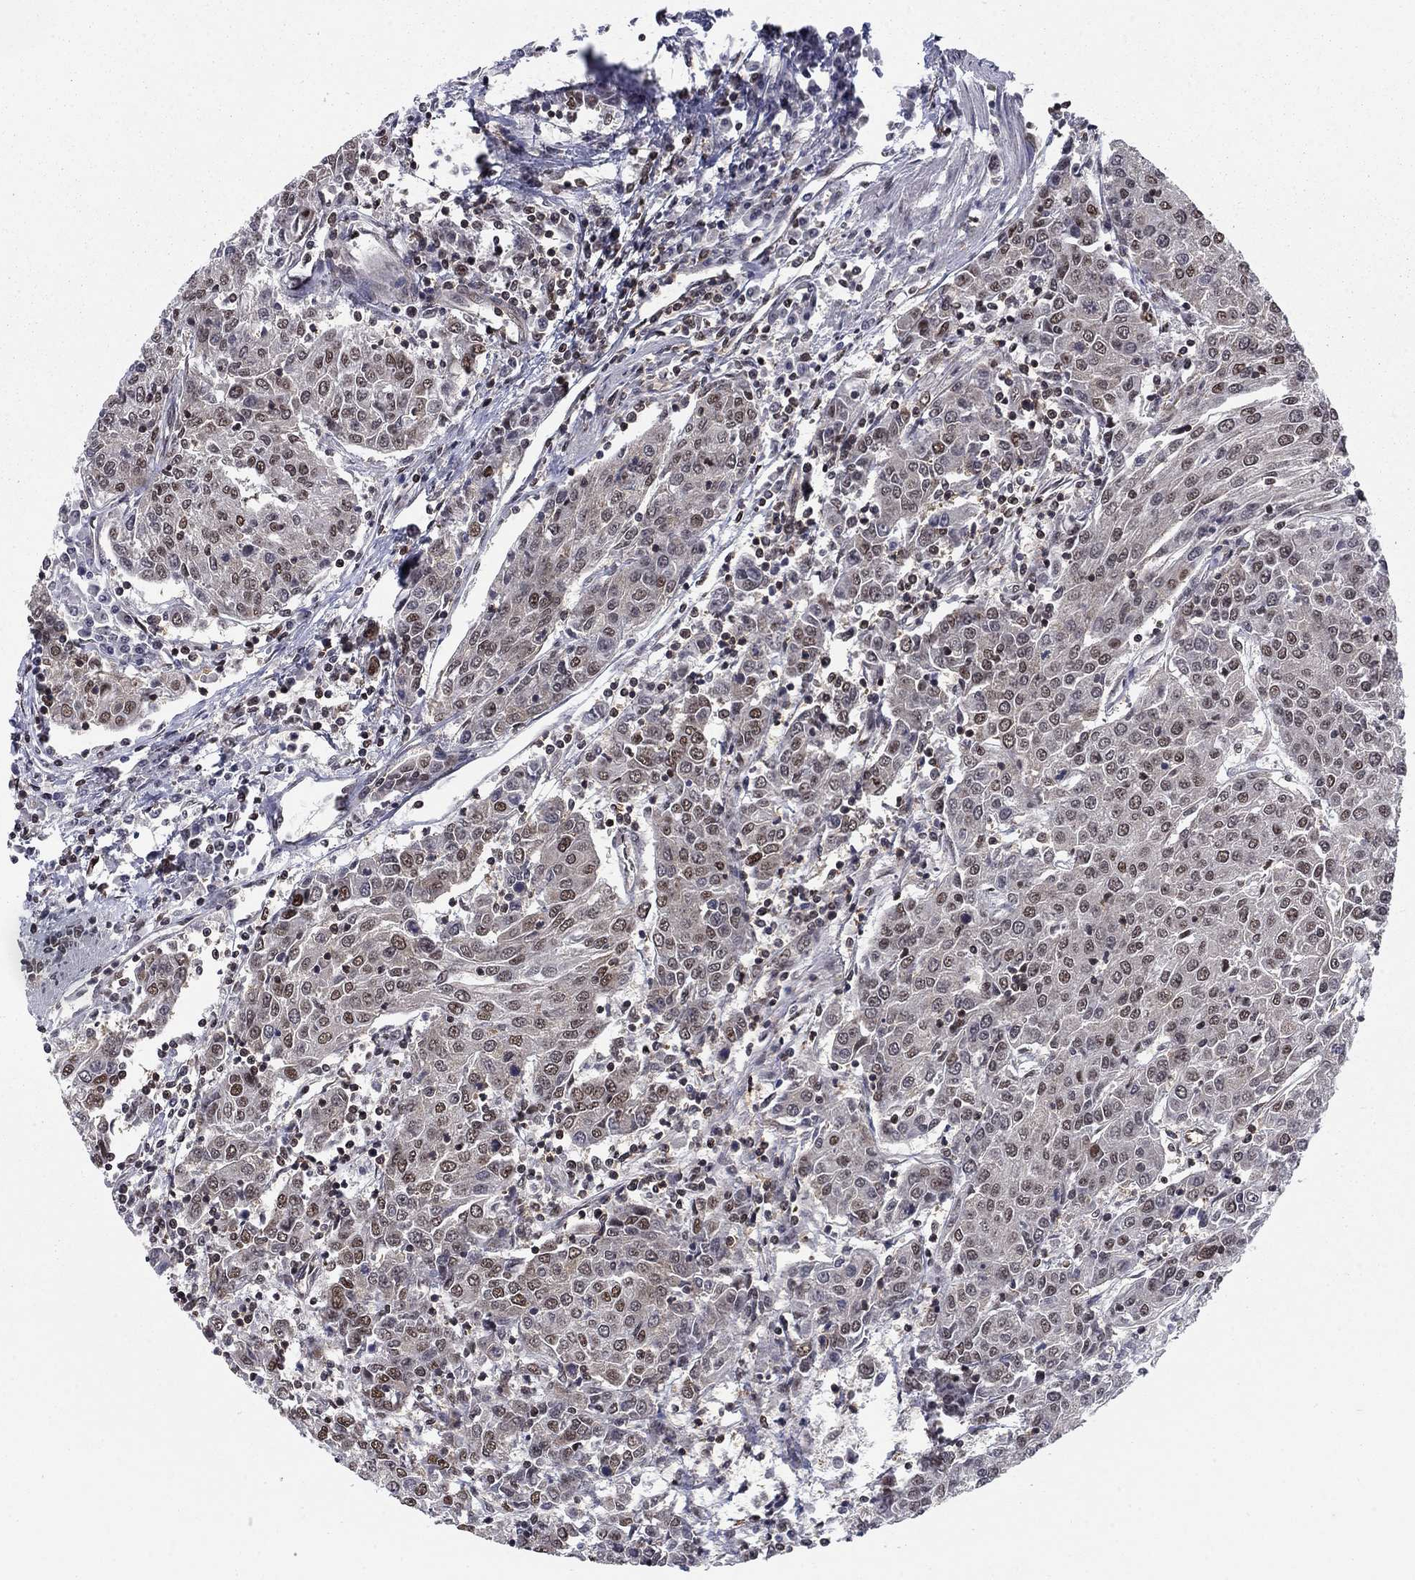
{"staining": {"intensity": "moderate", "quantity": "25%-75%", "location": "nuclear"}, "tissue": "urothelial cancer", "cell_type": "Tumor cells", "image_type": "cancer", "snomed": [{"axis": "morphology", "description": "Urothelial carcinoma, High grade"}, {"axis": "topography", "description": "Urinary bladder"}], "caption": "Human urothelial carcinoma (high-grade) stained with a protein marker displays moderate staining in tumor cells.", "gene": "RPRD1B", "patient": {"sex": "female", "age": 85}}